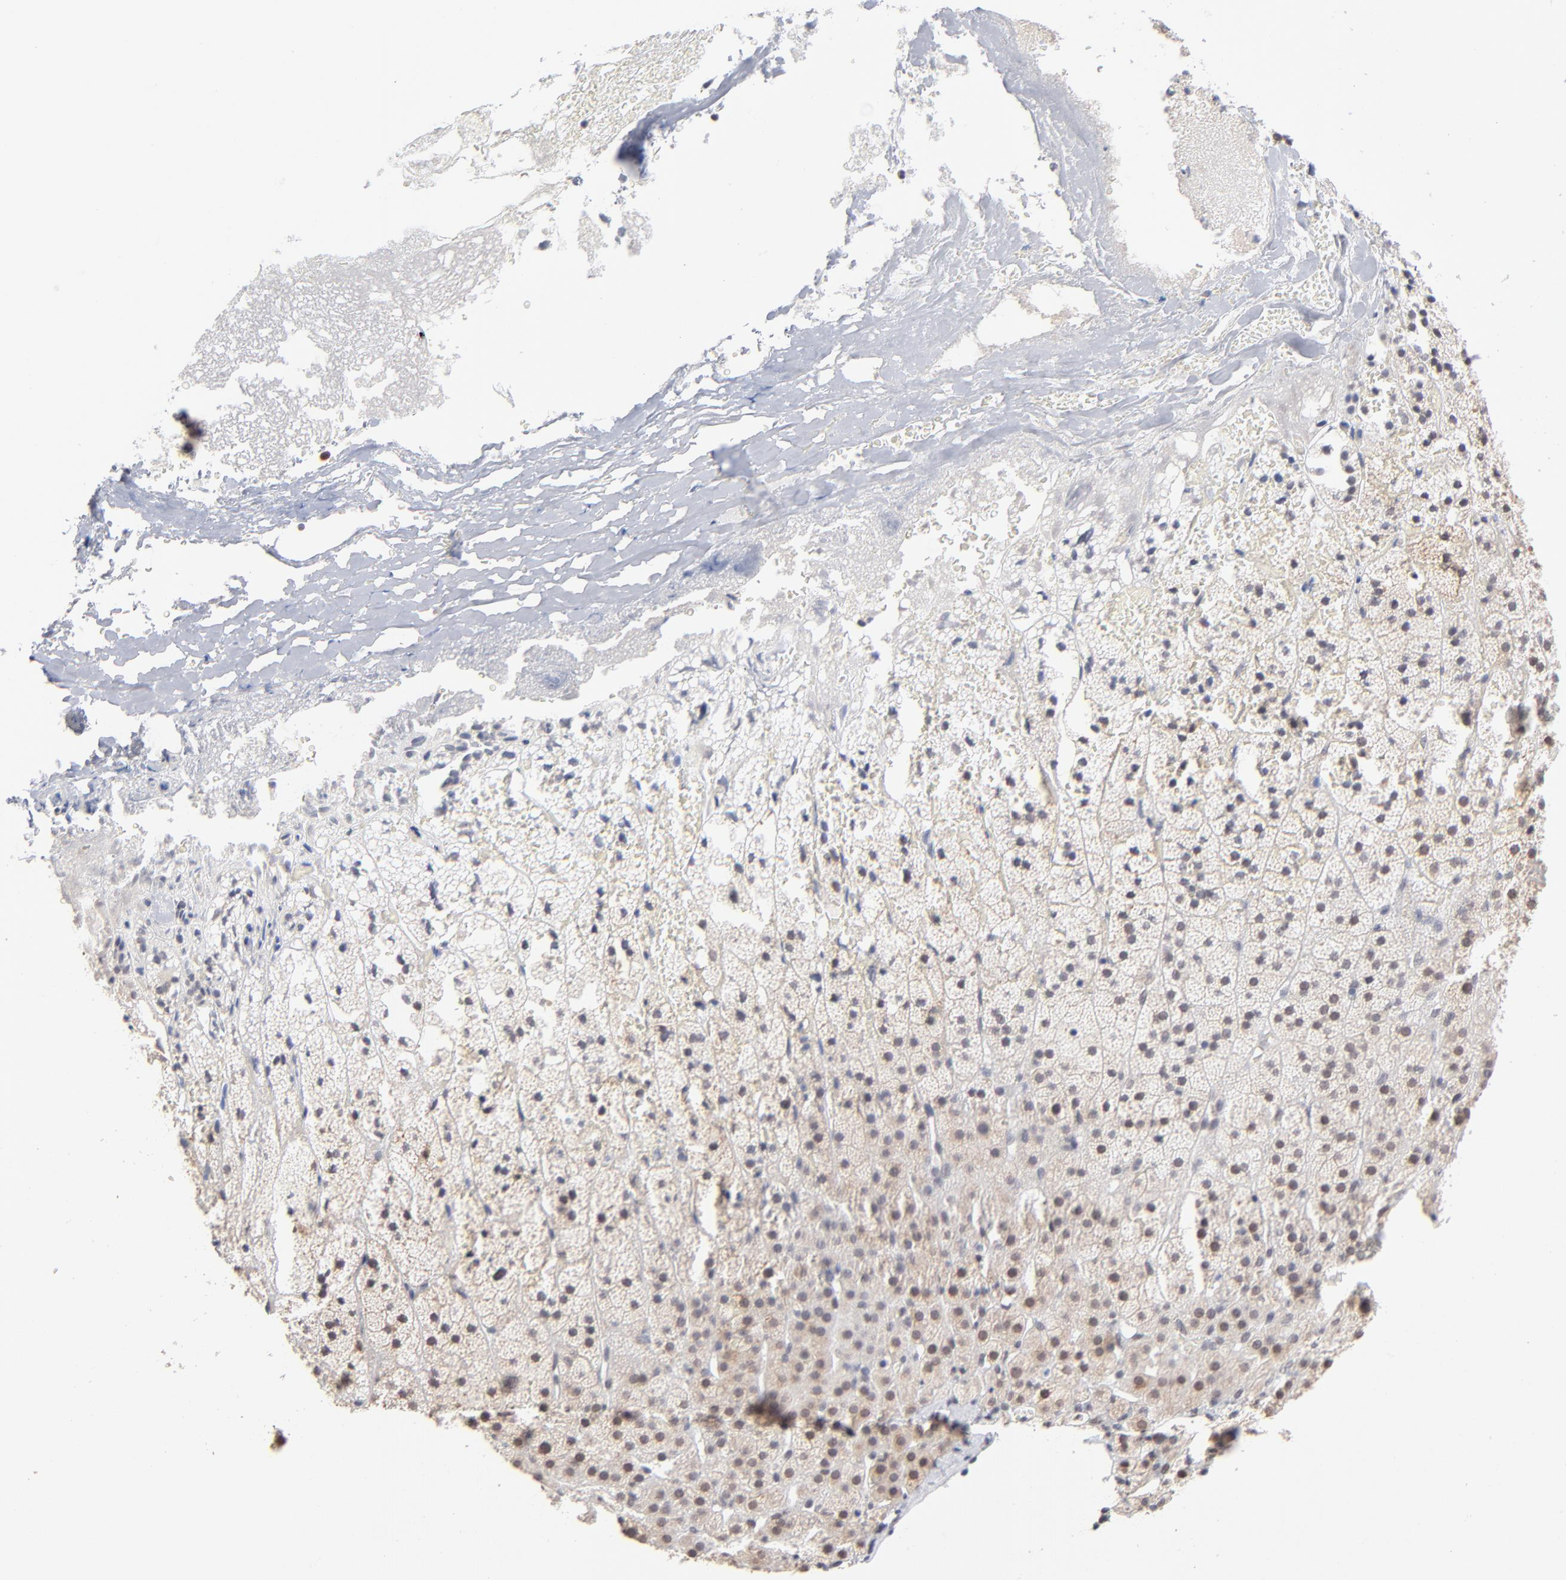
{"staining": {"intensity": "weak", "quantity": "25%-75%", "location": "nuclear"}, "tissue": "adrenal gland", "cell_type": "Glandular cells", "image_type": "normal", "snomed": [{"axis": "morphology", "description": "Normal tissue, NOS"}, {"axis": "topography", "description": "Adrenal gland"}], "caption": "Unremarkable adrenal gland shows weak nuclear staining in approximately 25%-75% of glandular cells.", "gene": "MBIP", "patient": {"sex": "male", "age": 35}}